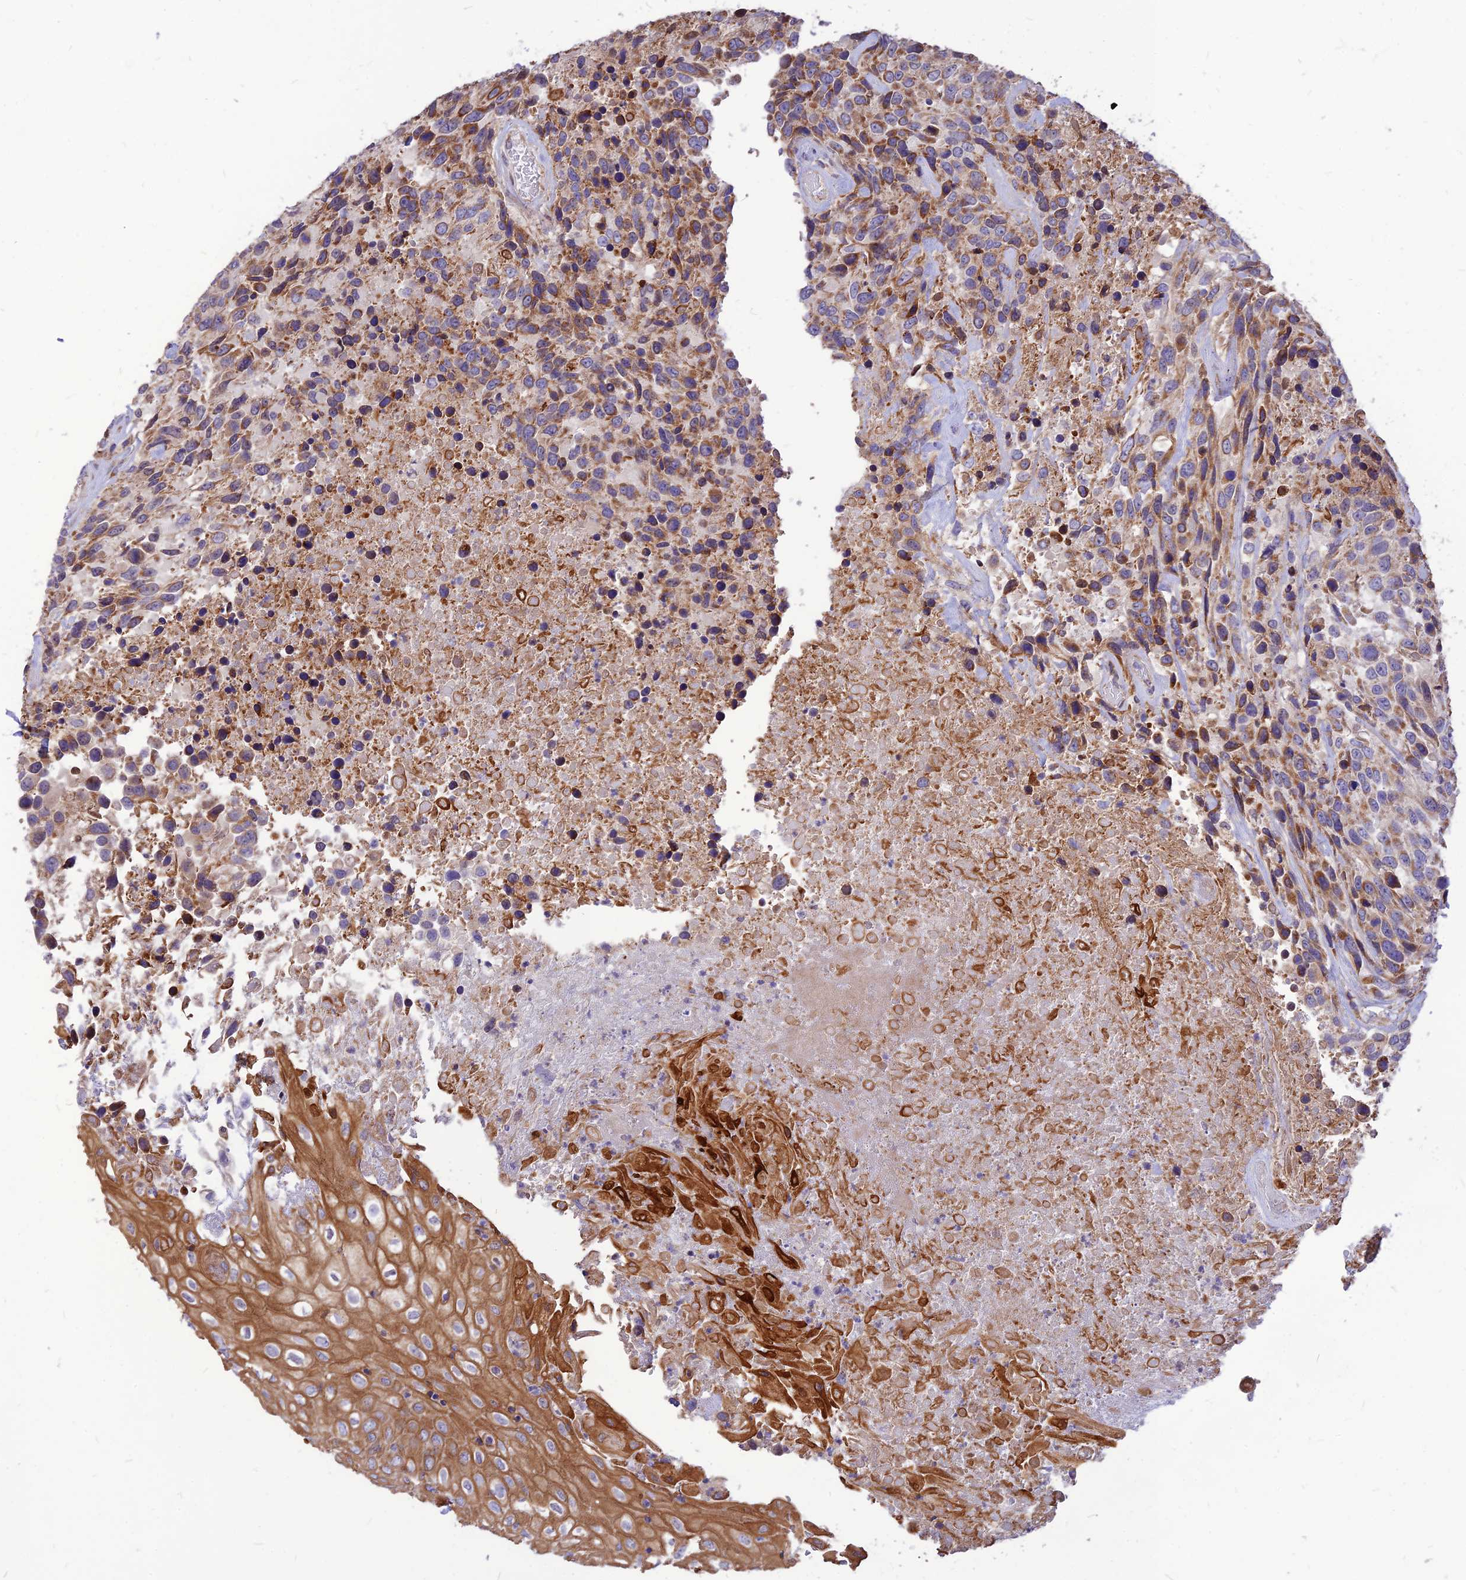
{"staining": {"intensity": "moderate", "quantity": "25%-75%", "location": "cytoplasmic/membranous"}, "tissue": "urothelial cancer", "cell_type": "Tumor cells", "image_type": "cancer", "snomed": [{"axis": "morphology", "description": "Urothelial carcinoma, High grade"}, {"axis": "topography", "description": "Urinary bladder"}], "caption": "Approximately 25%-75% of tumor cells in high-grade urothelial carcinoma show moderate cytoplasmic/membranous protein expression as visualized by brown immunohistochemical staining.", "gene": "ECI1", "patient": {"sex": "female", "age": 70}}